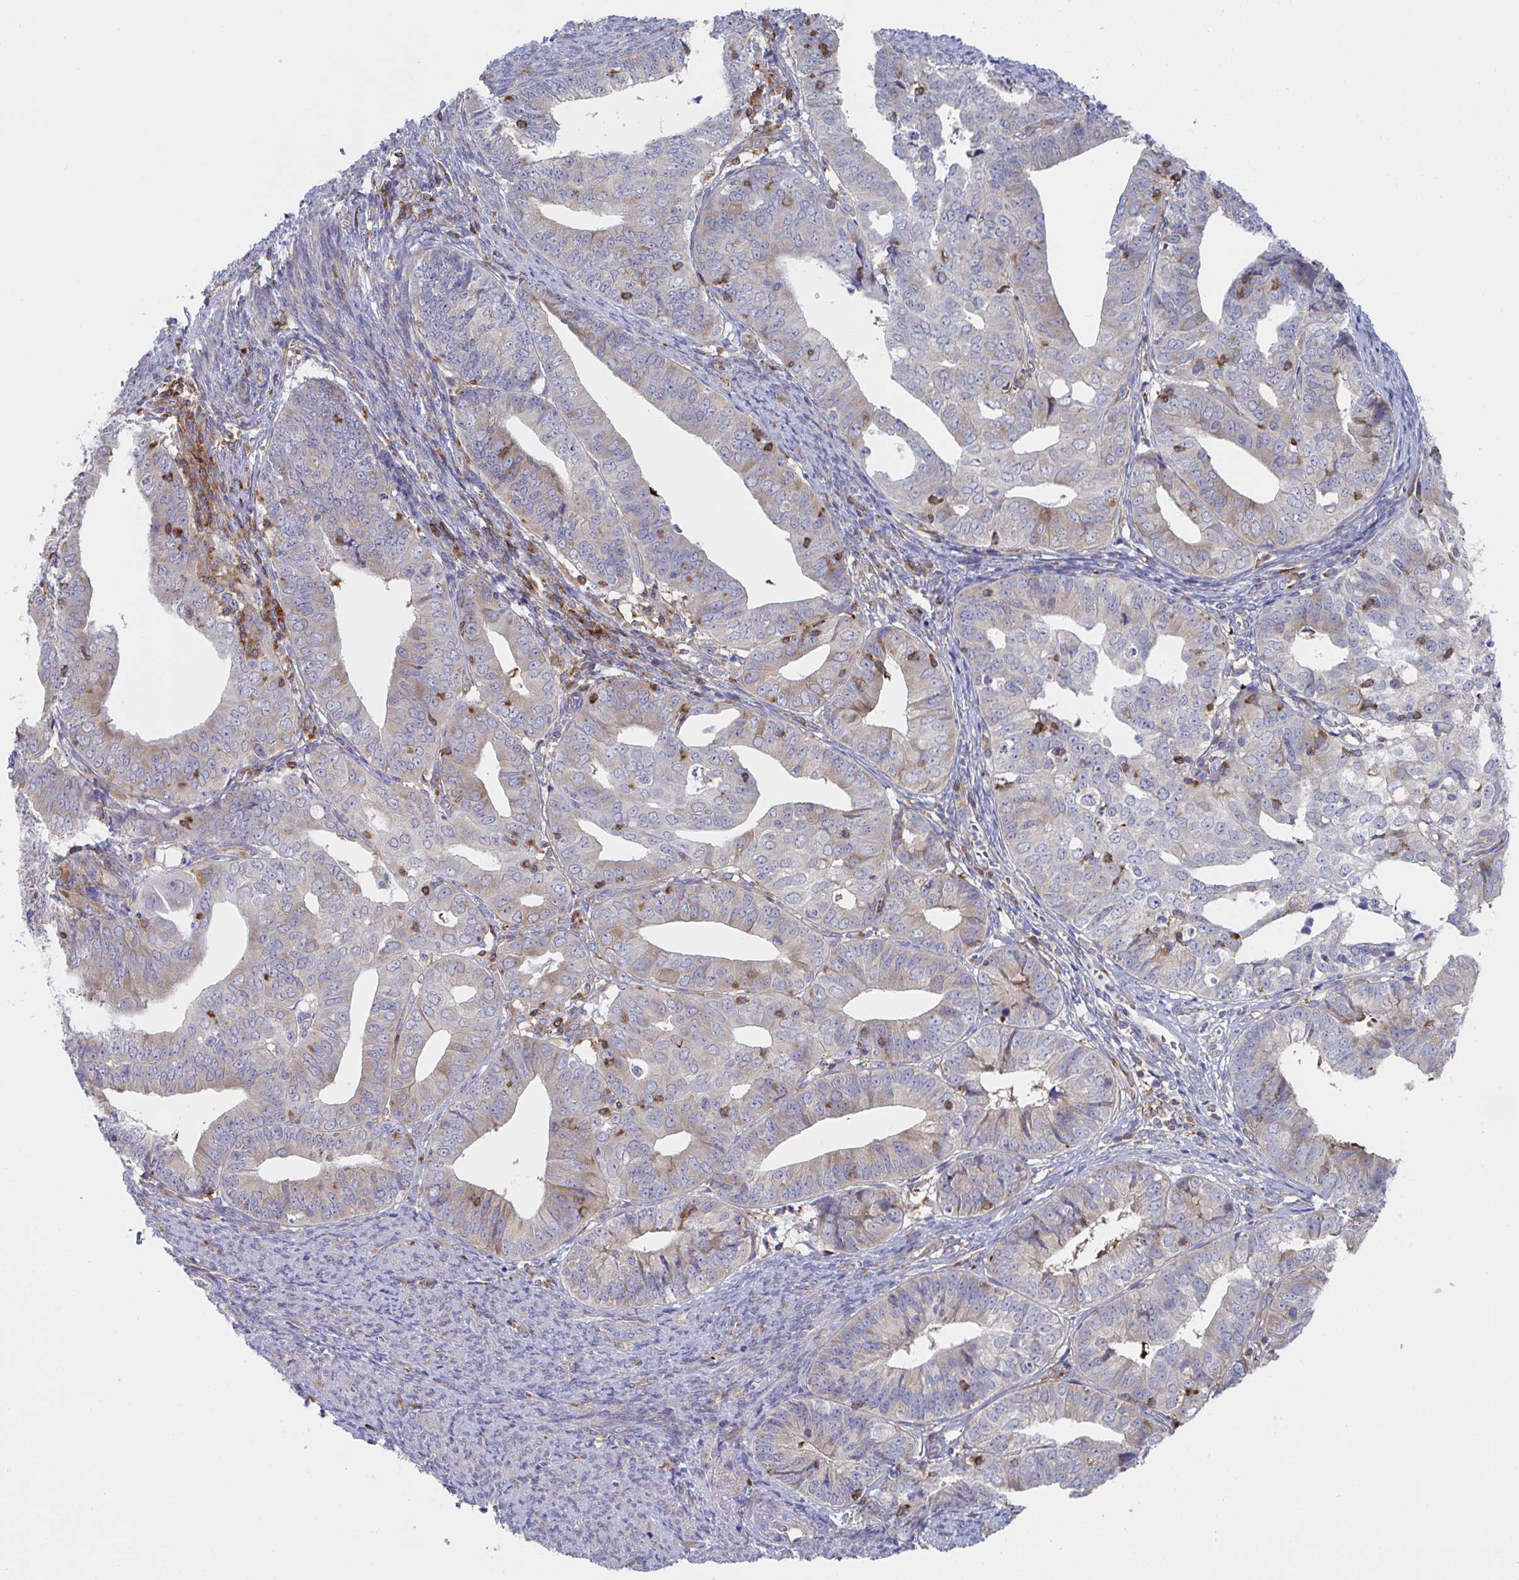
{"staining": {"intensity": "weak", "quantity": "<25%", "location": "cytoplasmic/membranous"}, "tissue": "endometrial cancer", "cell_type": "Tumor cells", "image_type": "cancer", "snomed": [{"axis": "morphology", "description": "Adenocarcinoma, NOS"}, {"axis": "topography", "description": "Endometrium"}], "caption": "Histopathology image shows no significant protein expression in tumor cells of endometrial cancer (adenocarcinoma).", "gene": "WNK1", "patient": {"sex": "female", "age": 56}}